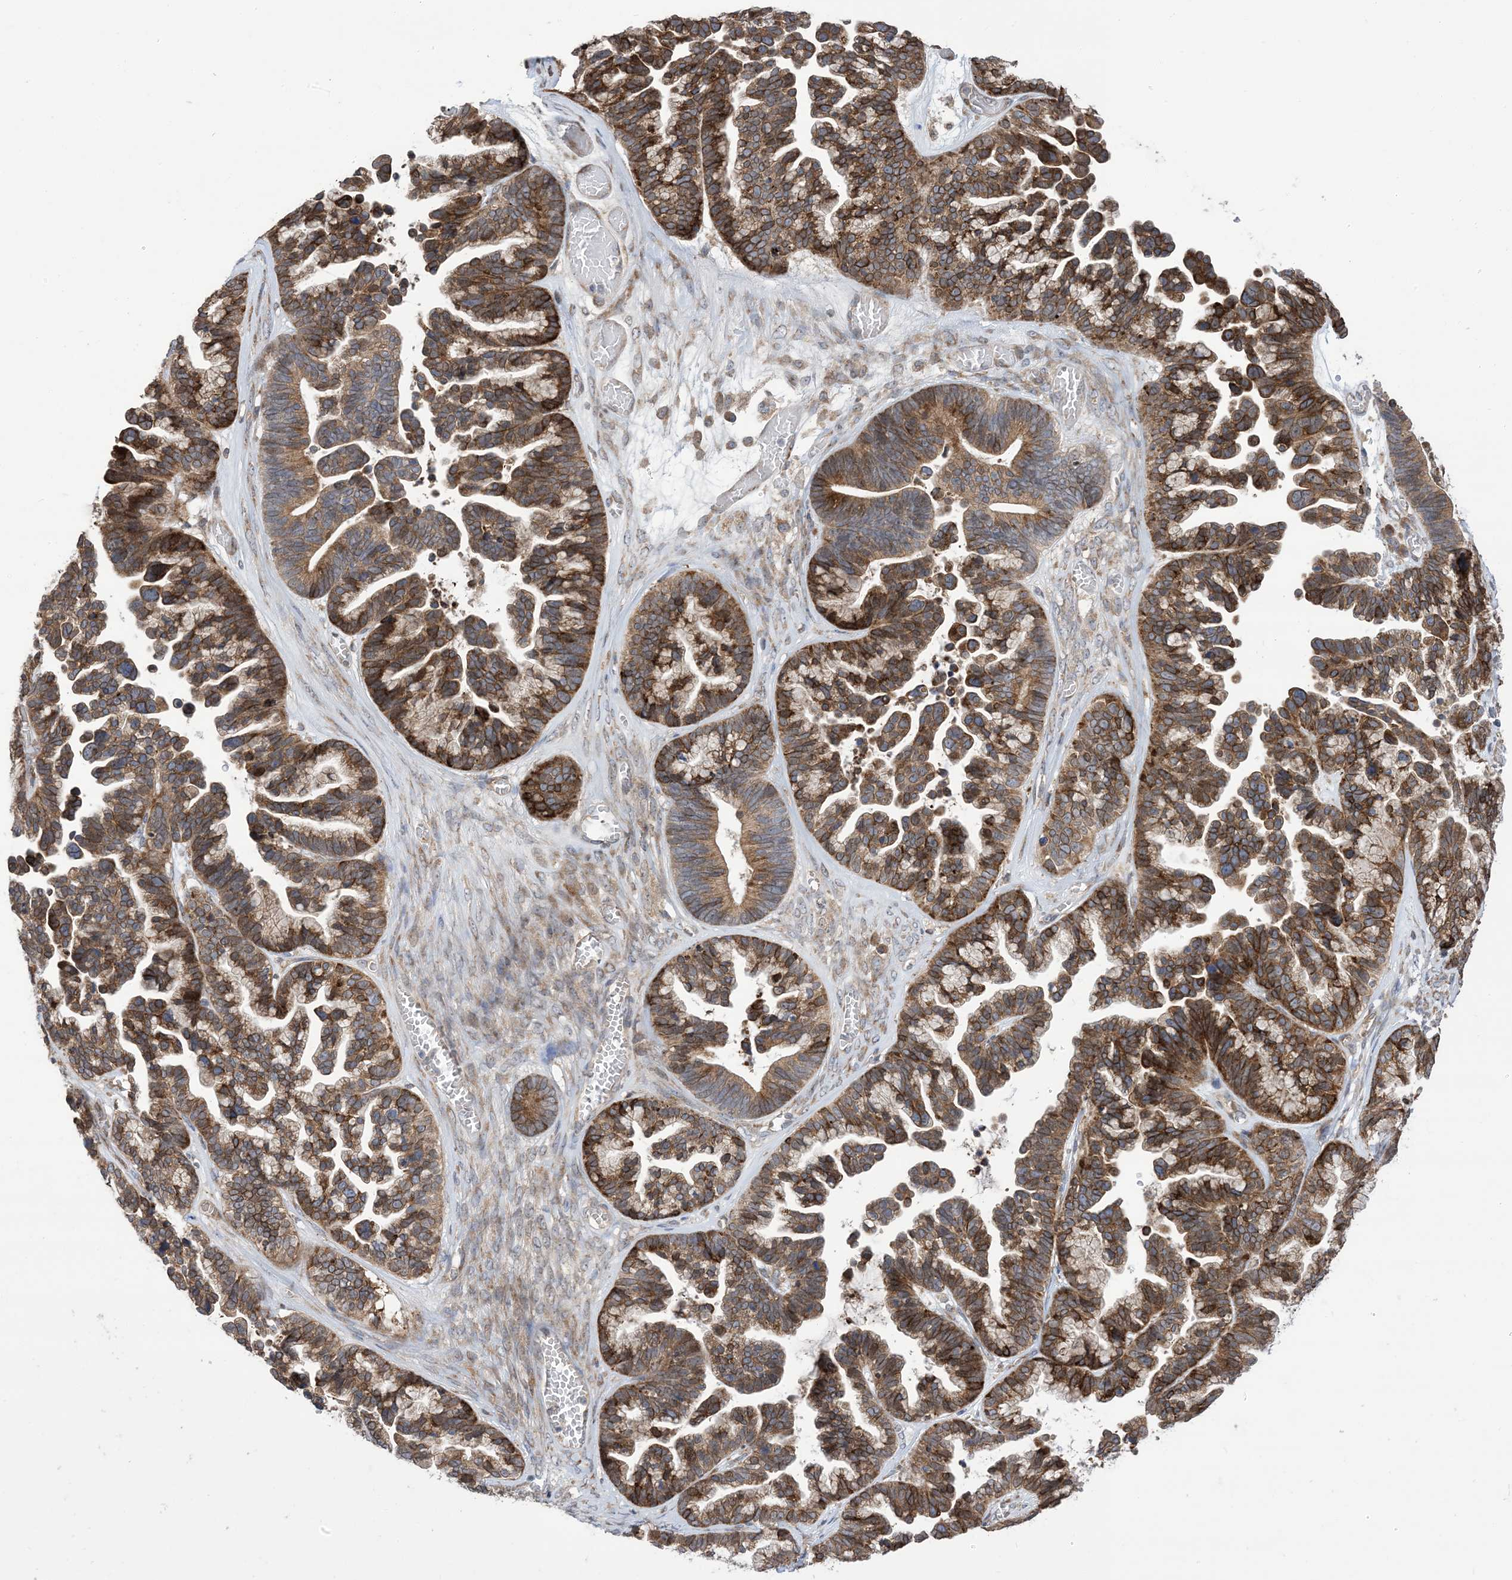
{"staining": {"intensity": "strong", "quantity": "25%-75%", "location": "cytoplasmic/membranous"}, "tissue": "ovarian cancer", "cell_type": "Tumor cells", "image_type": "cancer", "snomed": [{"axis": "morphology", "description": "Cystadenocarcinoma, serous, NOS"}, {"axis": "topography", "description": "Ovary"}], "caption": "An image showing strong cytoplasmic/membranous positivity in about 25%-75% of tumor cells in ovarian serous cystadenocarcinoma, as visualized by brown immunohistochemical staining.", "gene": "CLEC16A", "patient": {"sex": "female", "age": 56}}